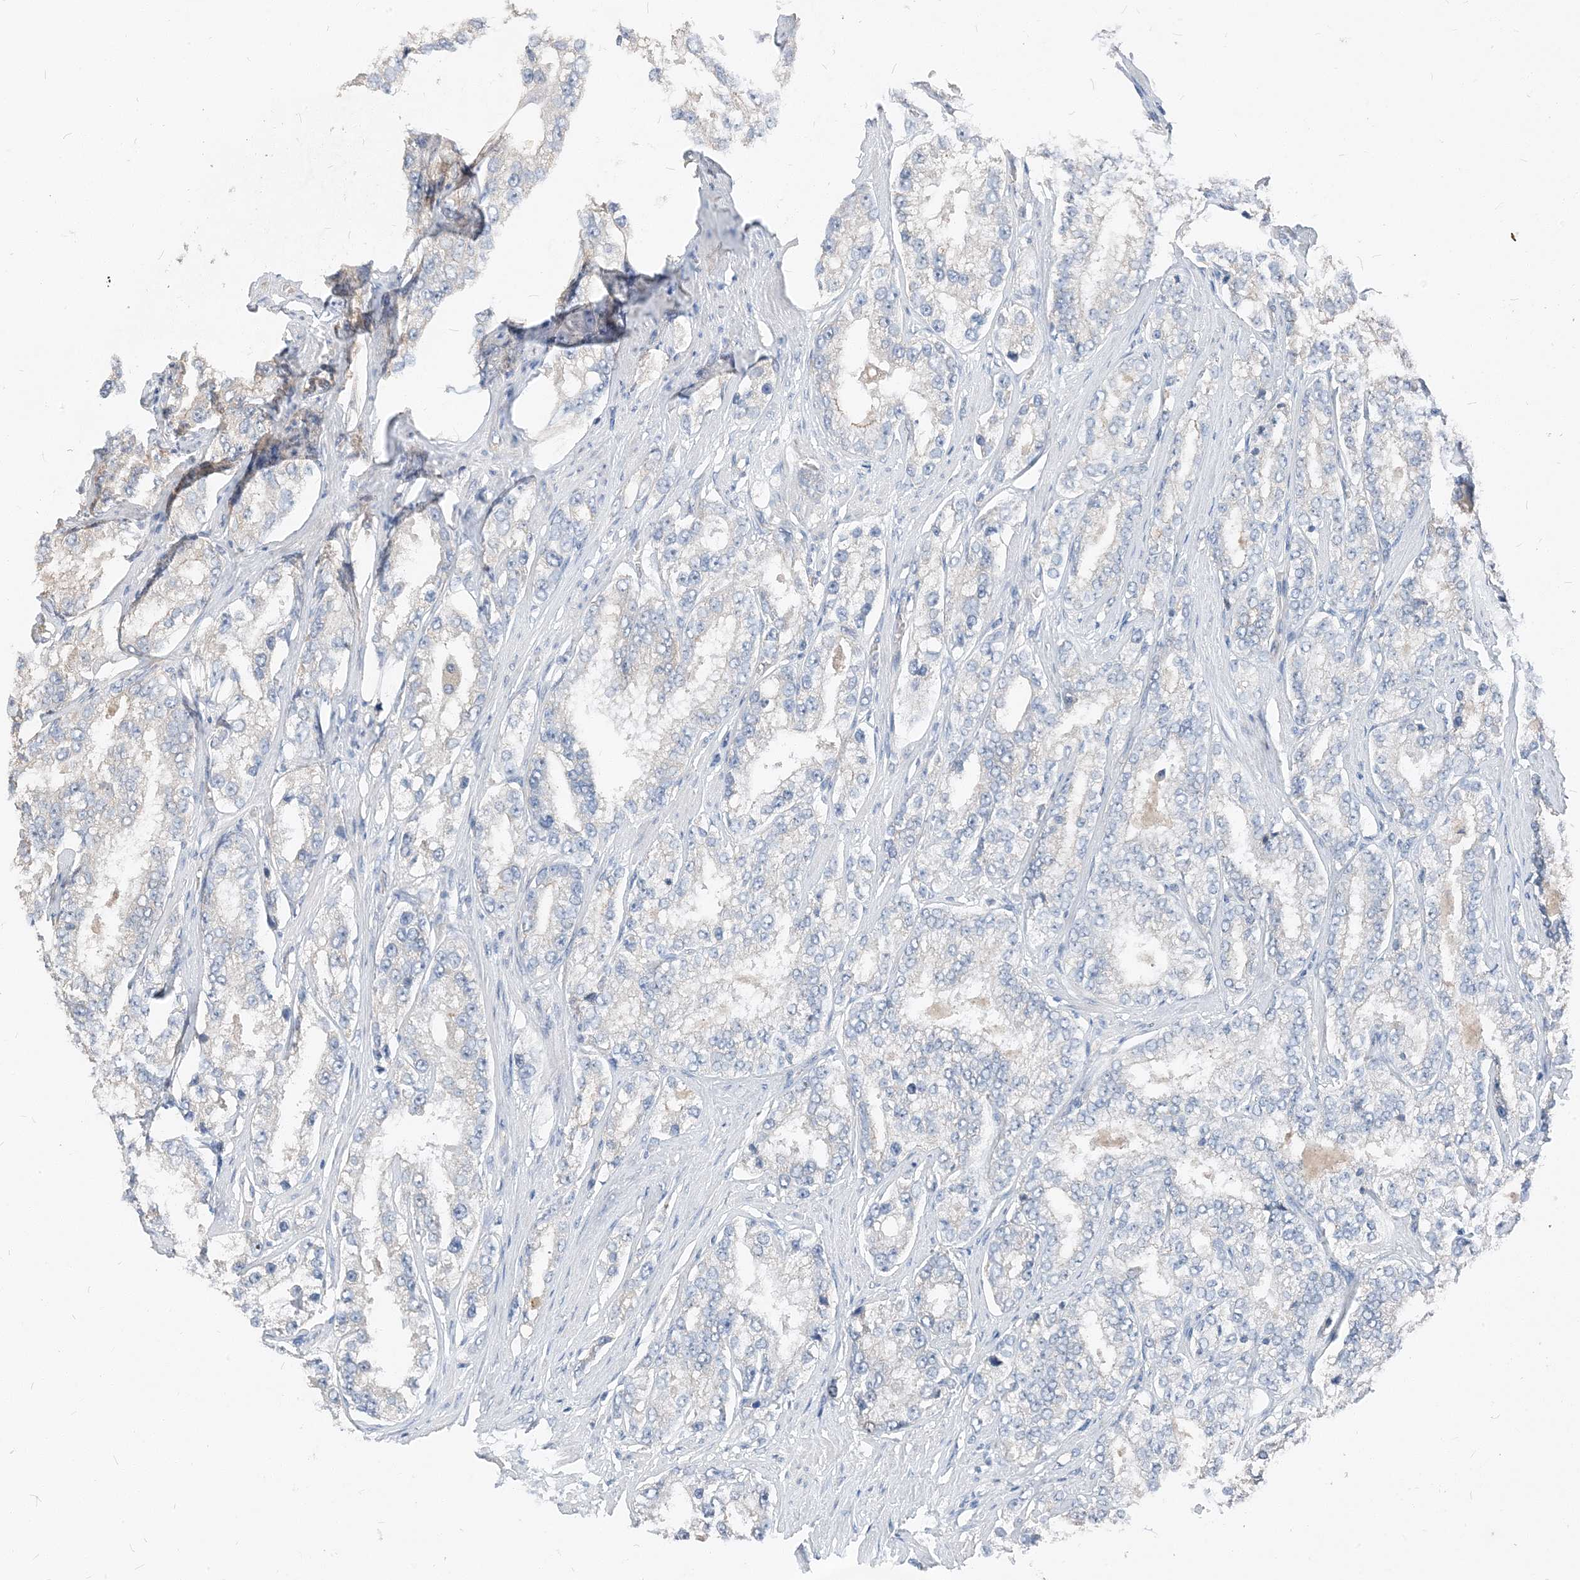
{"staining": {"intensity": "negative", "quantity": "none", "location": "none"}, "tissue": "prostate cancer", "cell_type": "Tumor cells", "image_type": "cancer", "snomed": [{"axis": "morphology", "description": "Normal tissue, NOS"}, {"axis": "morphology", "description": "Adenocarcinoma, High grade"}, {"axis": "topography", "description": "Prostate"}], "caption": "Prostate cancer stained for a protein using IHC shows no expression tumor cells.", "gene": "NCOA7", "patient": {"sex": "male", "age": 83}}